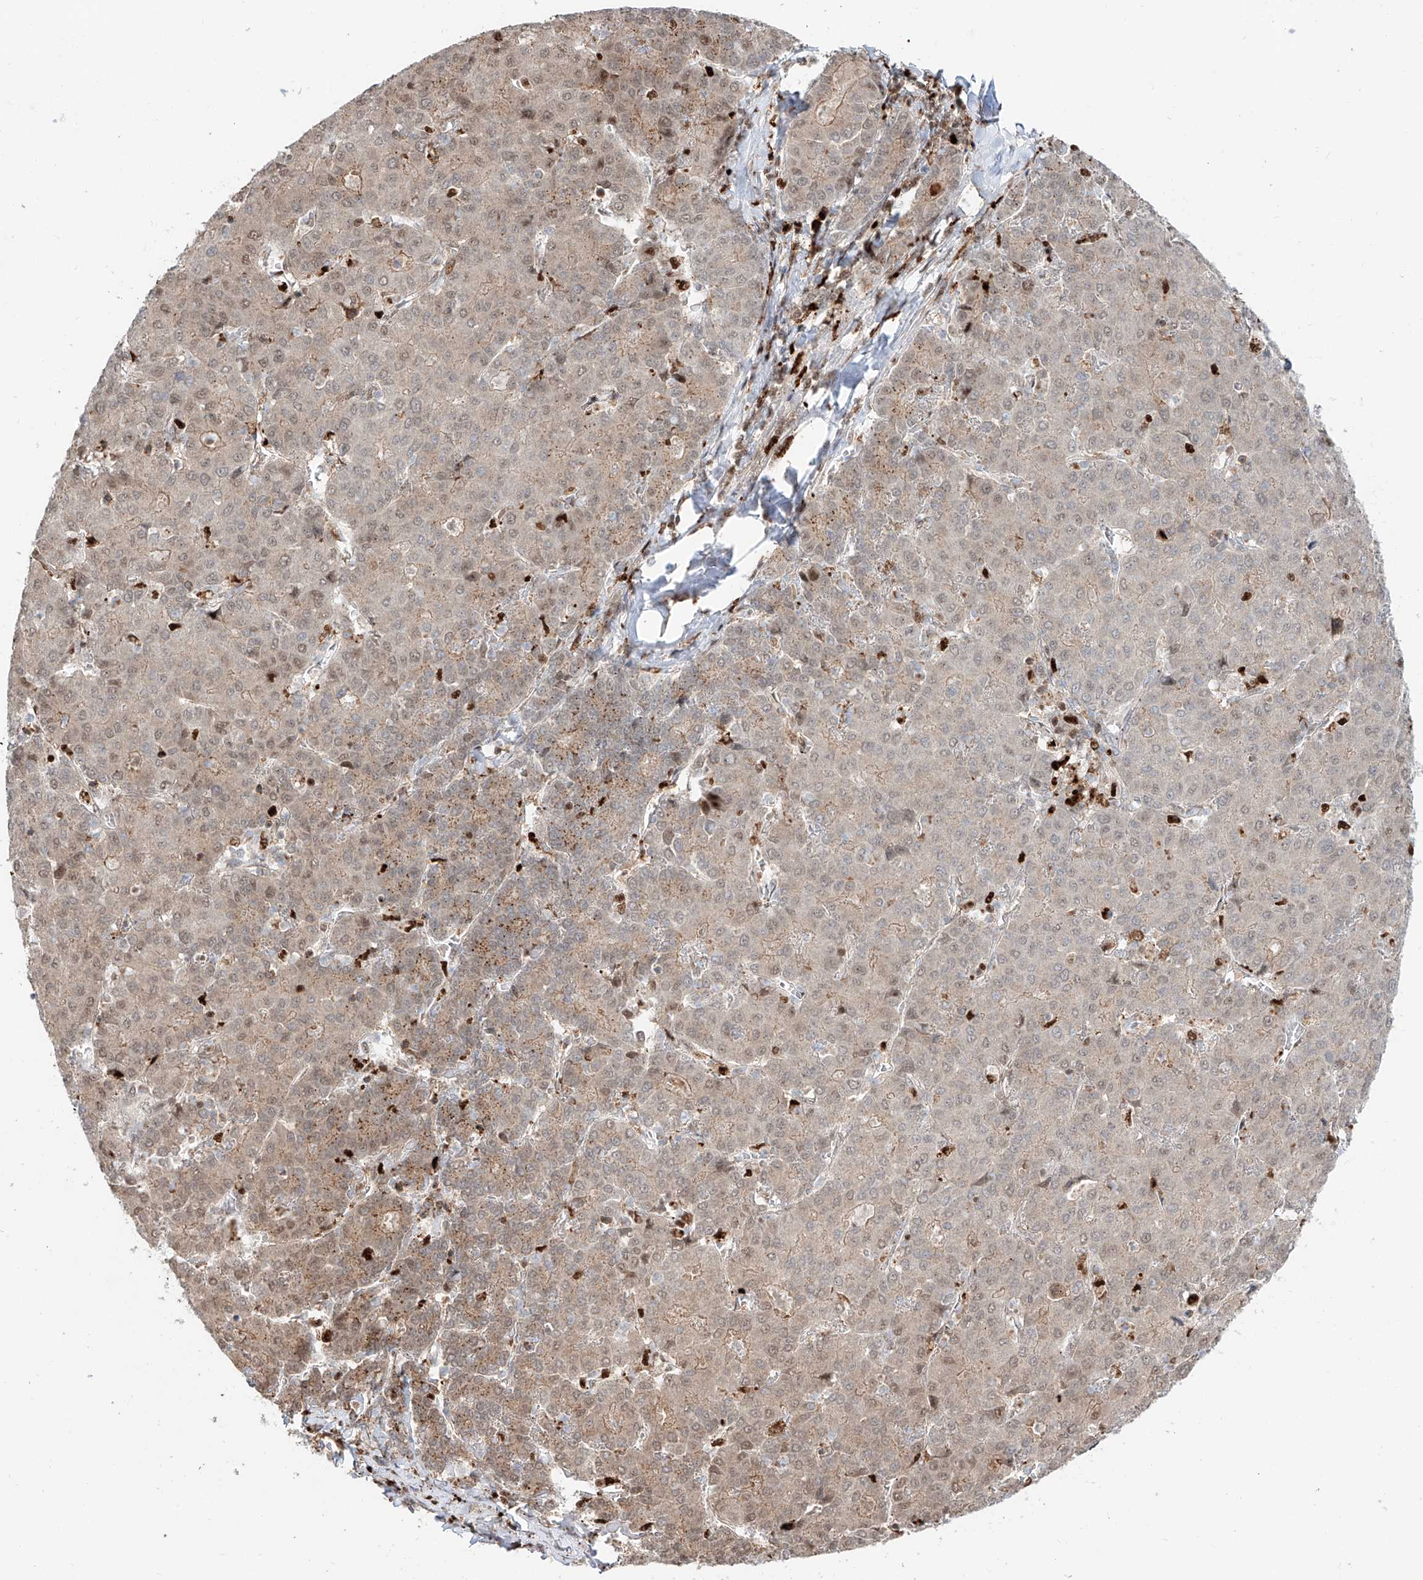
{"staining": {"intensity": "weak", "quantity": "<25%", "location": "cytoplasmic/membranous,nuclear"}, "tissue": "liver cancer", "cell_type": "Tumor cells", "image_type": "cancer", "snomed": [{"axis": "morphology", "description": "Carcinoma, Hepatocellular, NOS"}, {"axis": "topography", "description": "Liver"}], "caption": "High power microscopy histopathology image of an immunohistochemistry (IHC) micrograph of liver hepatocellular carcinoma, revealing no significant expression in tumor cells. (Immunohistochemistry (ihc), brightfield microscopy, high magnification).", "gene": "DZIP1L", "patient": {"sex": "male", "age": 65}}